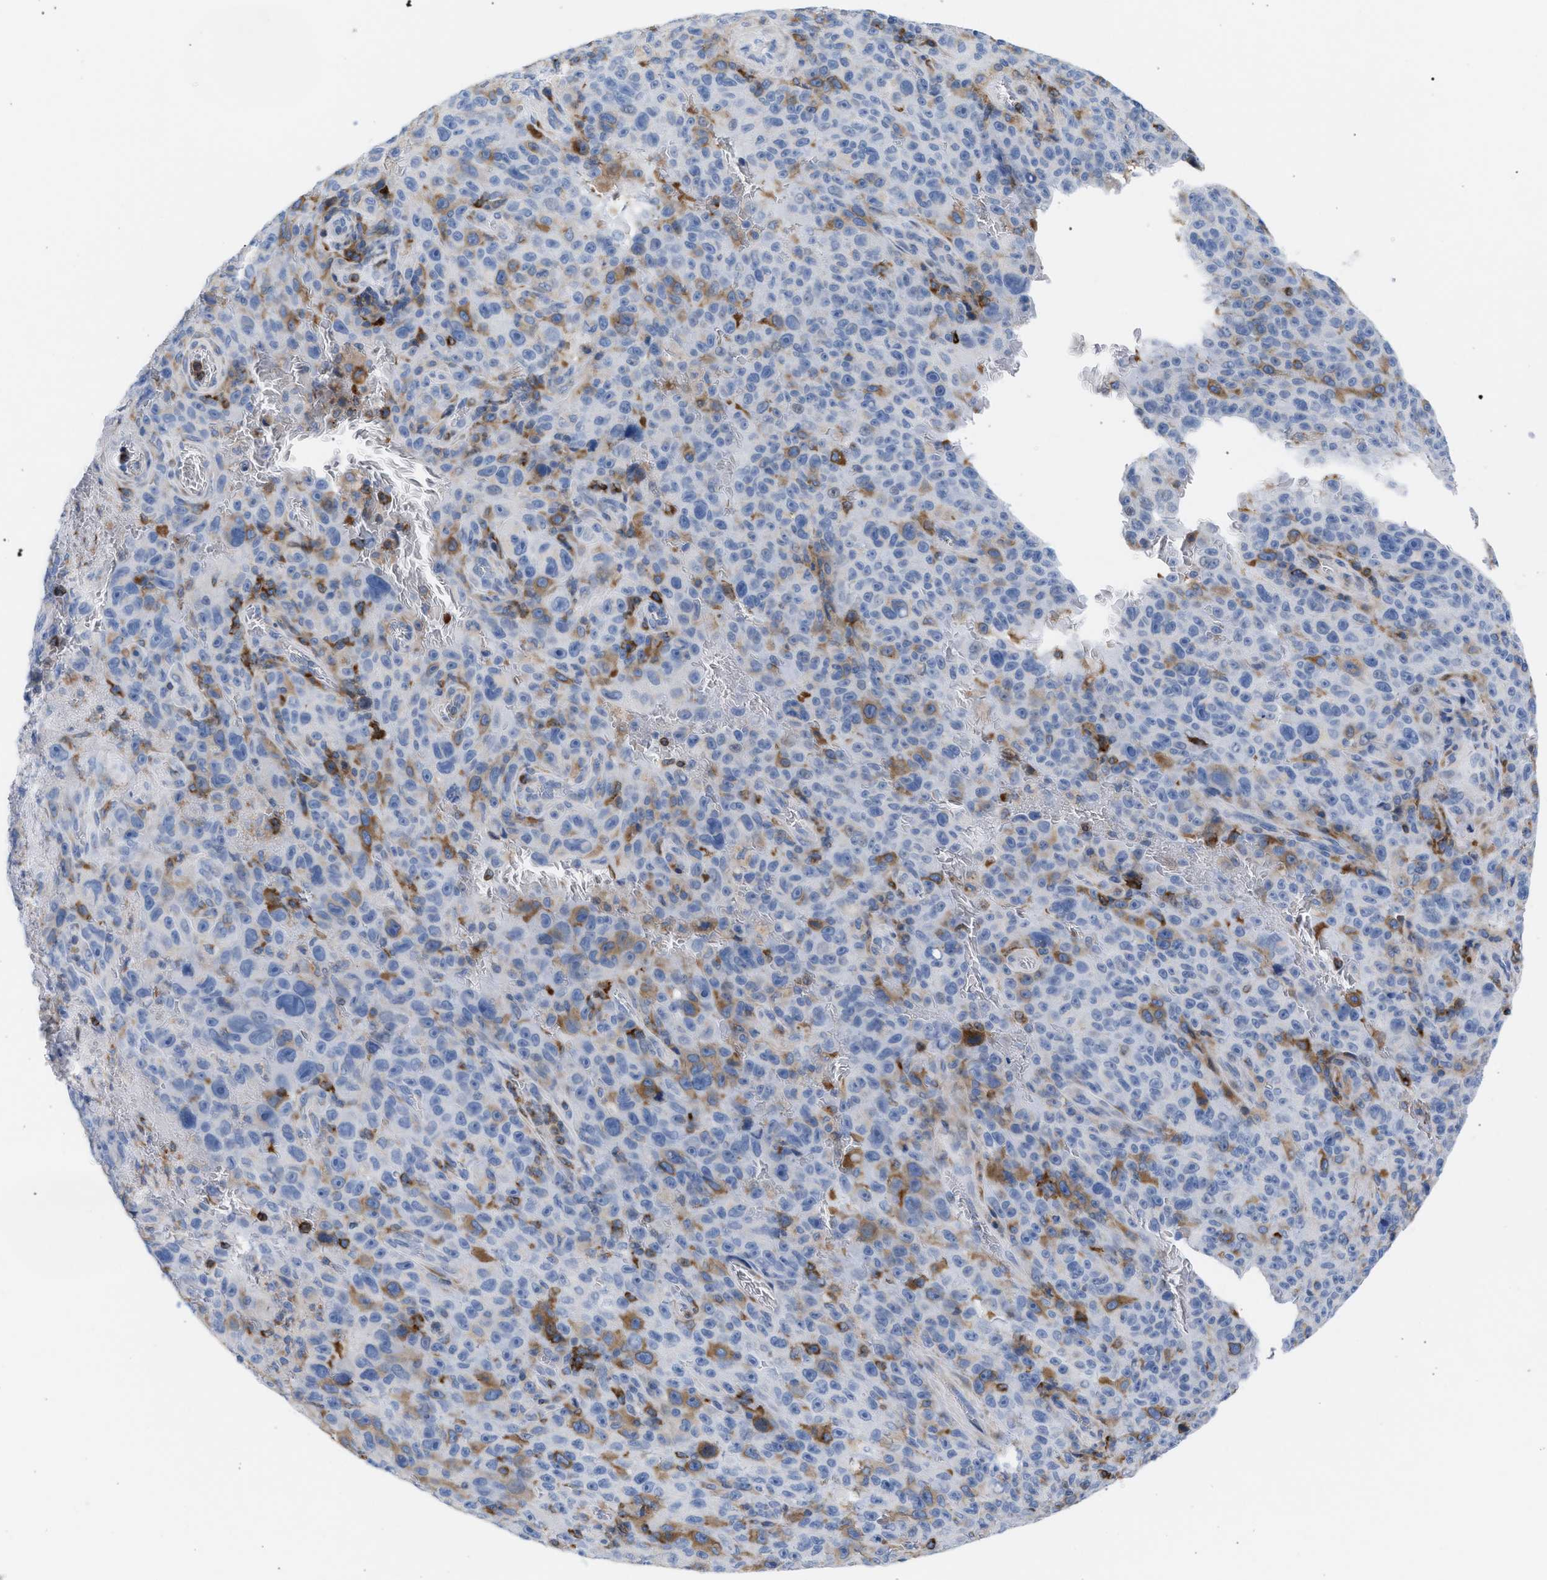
{"staining": {"intensity": "moderate", "quantity": "<25%", "location": "cytoplasmic/membranous"}, "tissue": "melanoma", "cell_type": "Tumor cells", "image_type": "cancer", "snomed": [{"axis": "morphology", "description": "Malignant melanoma, NOS"}, {"axis": "topography", "description": "Skin"}], "caption": "About <25% of tumor cells in human malignant melanoma demonstrate moderate cytoplasmic/membranous protein expression as visualized by brown immunohistochemical staining.", "gene": "TACC3", "patient": {"sex": "female", "age": 82}}